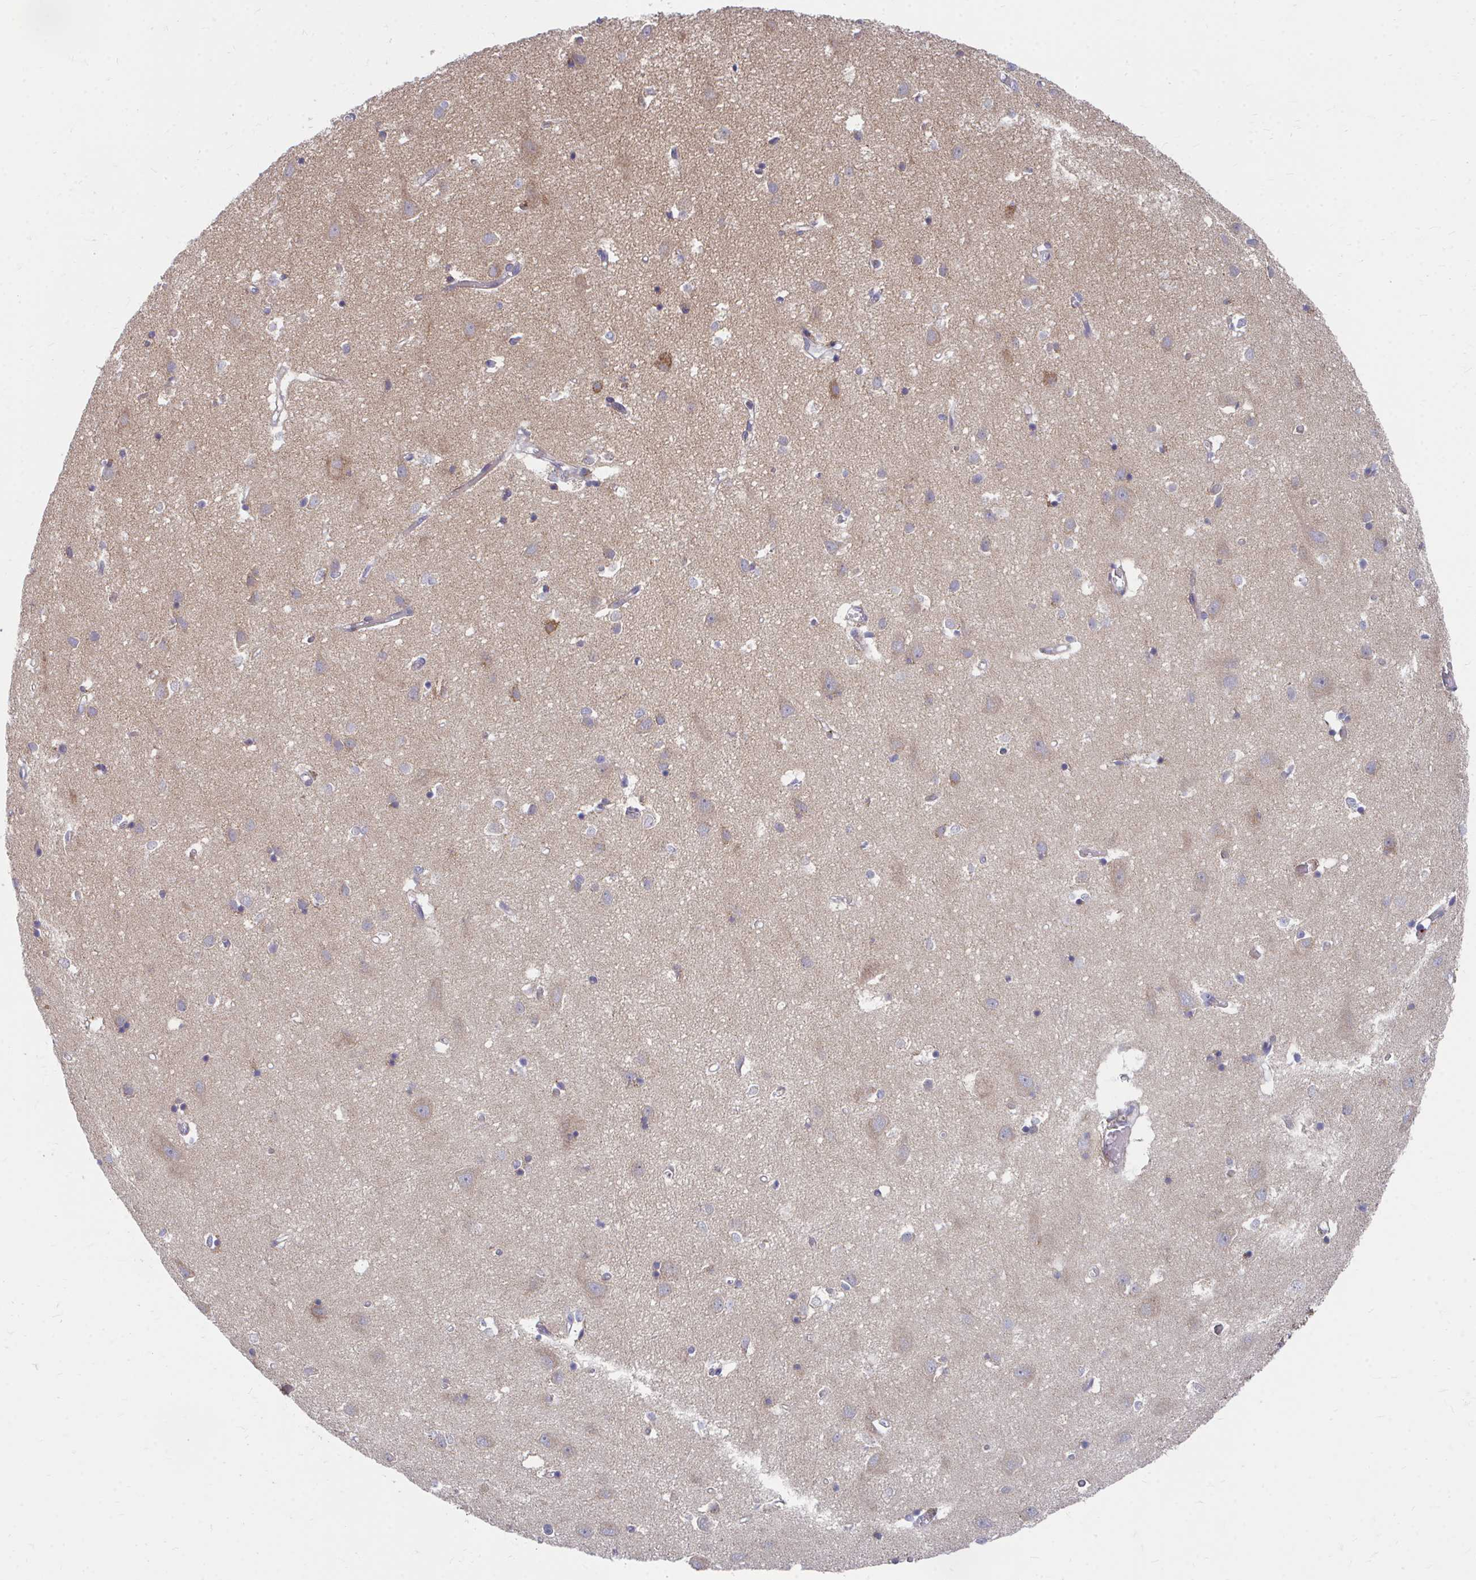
{"staining": {"intensity": "weak", "quantity": "<25%", "location": "cytoplasmic/membranous"}, "tissue": "cerebral cortex", "cell_type": "Endothelial cells", "image_type": "normal", "snomed": [{"axis": "morphology", "description": "Normal tissue, NOS"}, {"axis": "topography", "description": "Cerebral cortex"}], "caption": "DAB (3,3'-diaminobenzidine) immunohistochemical staining of unremarkable human cerebral cortex reveals no significant positivity in endothelial cells.", "gene": "PEX3", "patient": {"sex": "male", "age": 70}}